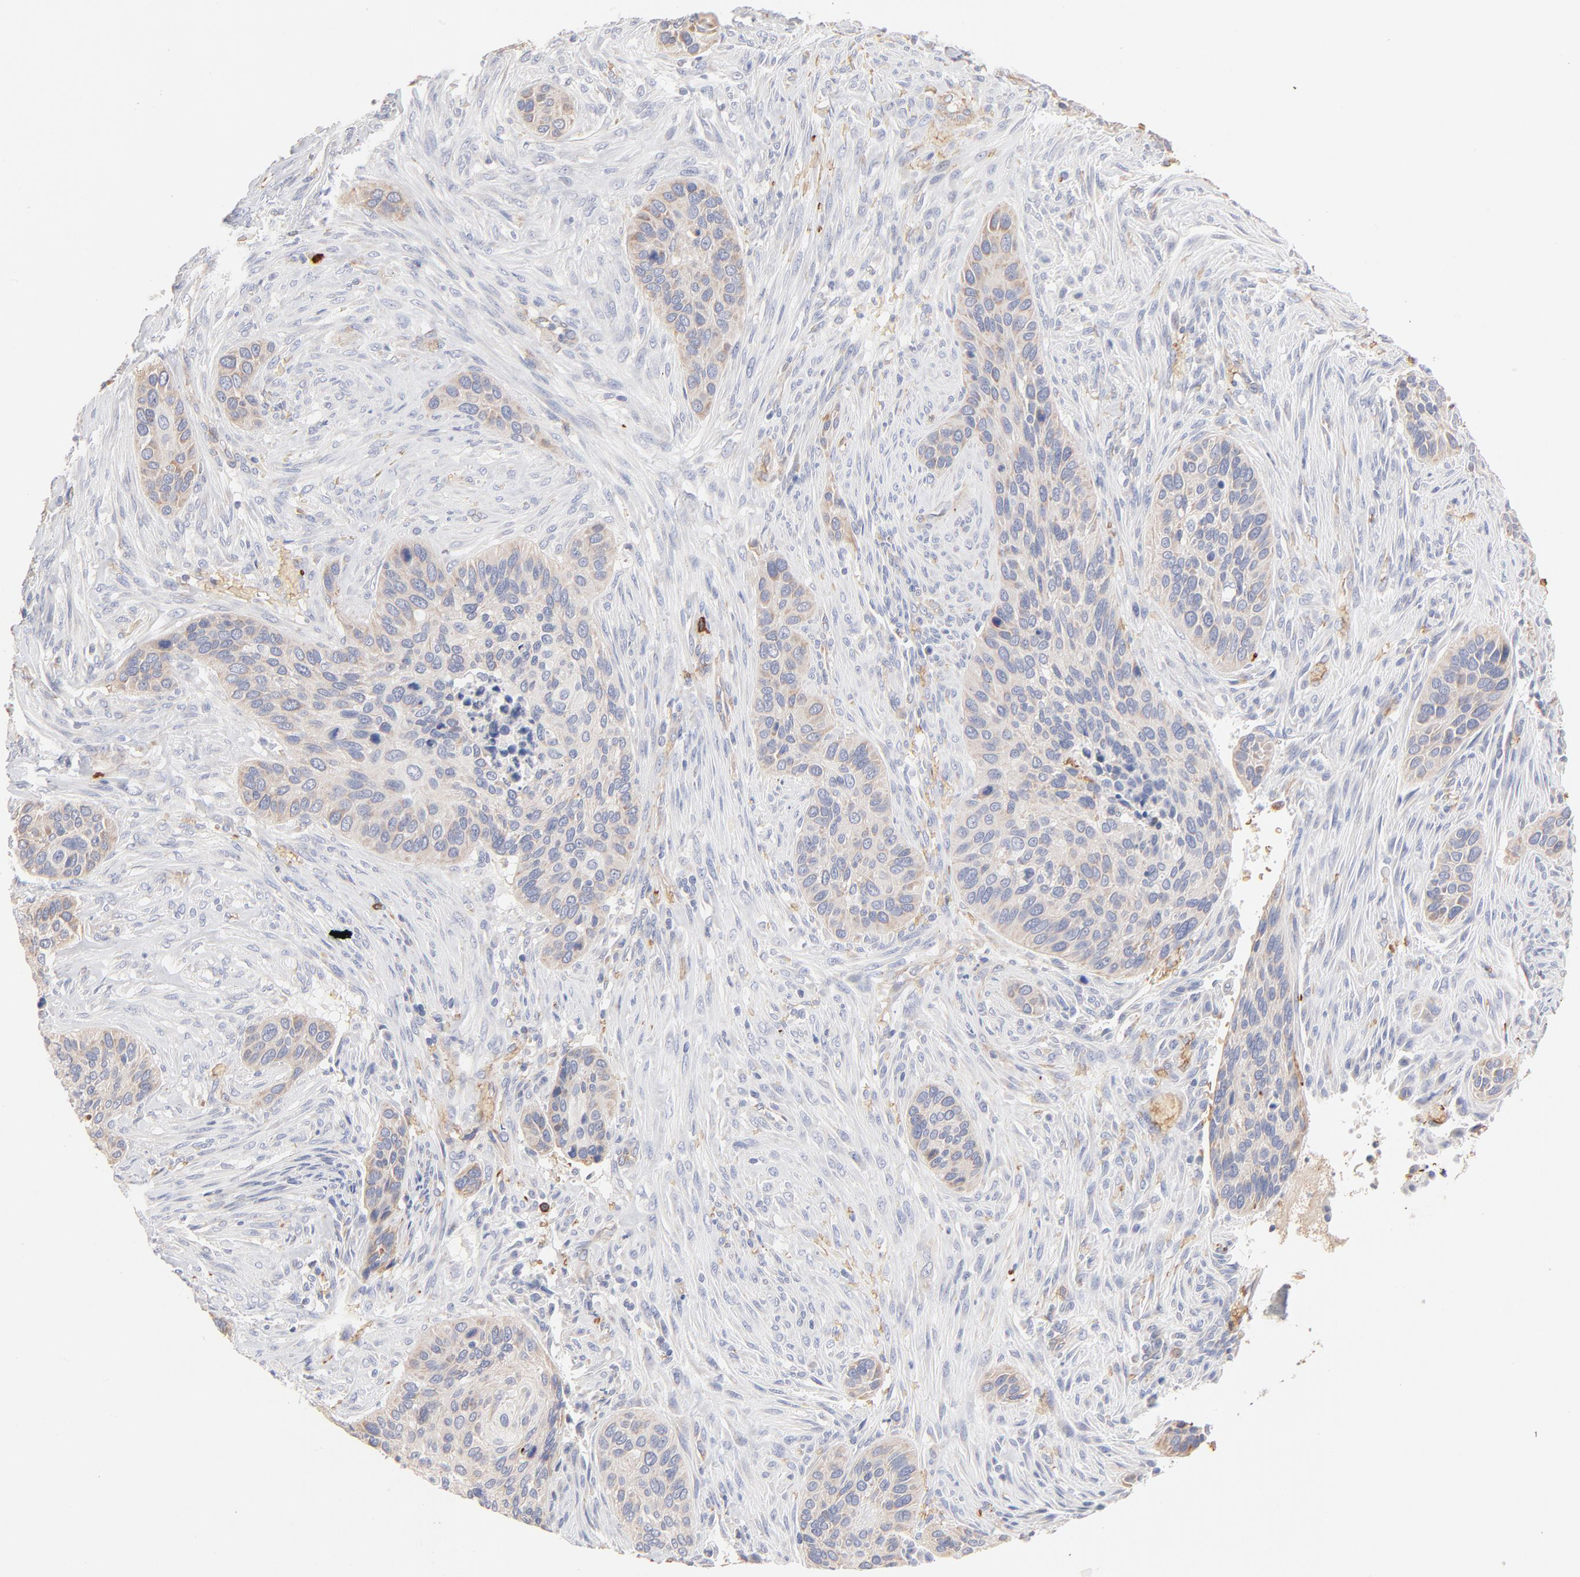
{"staining": {"intensity": "negative", "quantity": "none", "location": "none"}, "tissue": "cervical cancer", "cell_type": "Tumor cells", "image_type": "cancer", "snomed": [{"axis": "morphology", "description": "Adenocarcinoma, NOS"}, {"axis": "topography", "description": "Cervix"}], "caption": "Human cervical cancer (adenocarcinoma) stained for a protein using immunohistochemistry (IHC) demonstrates no staining in tumor cells.", "gene": "SPTB", "patient": {"sex": "female", "age": 29}}